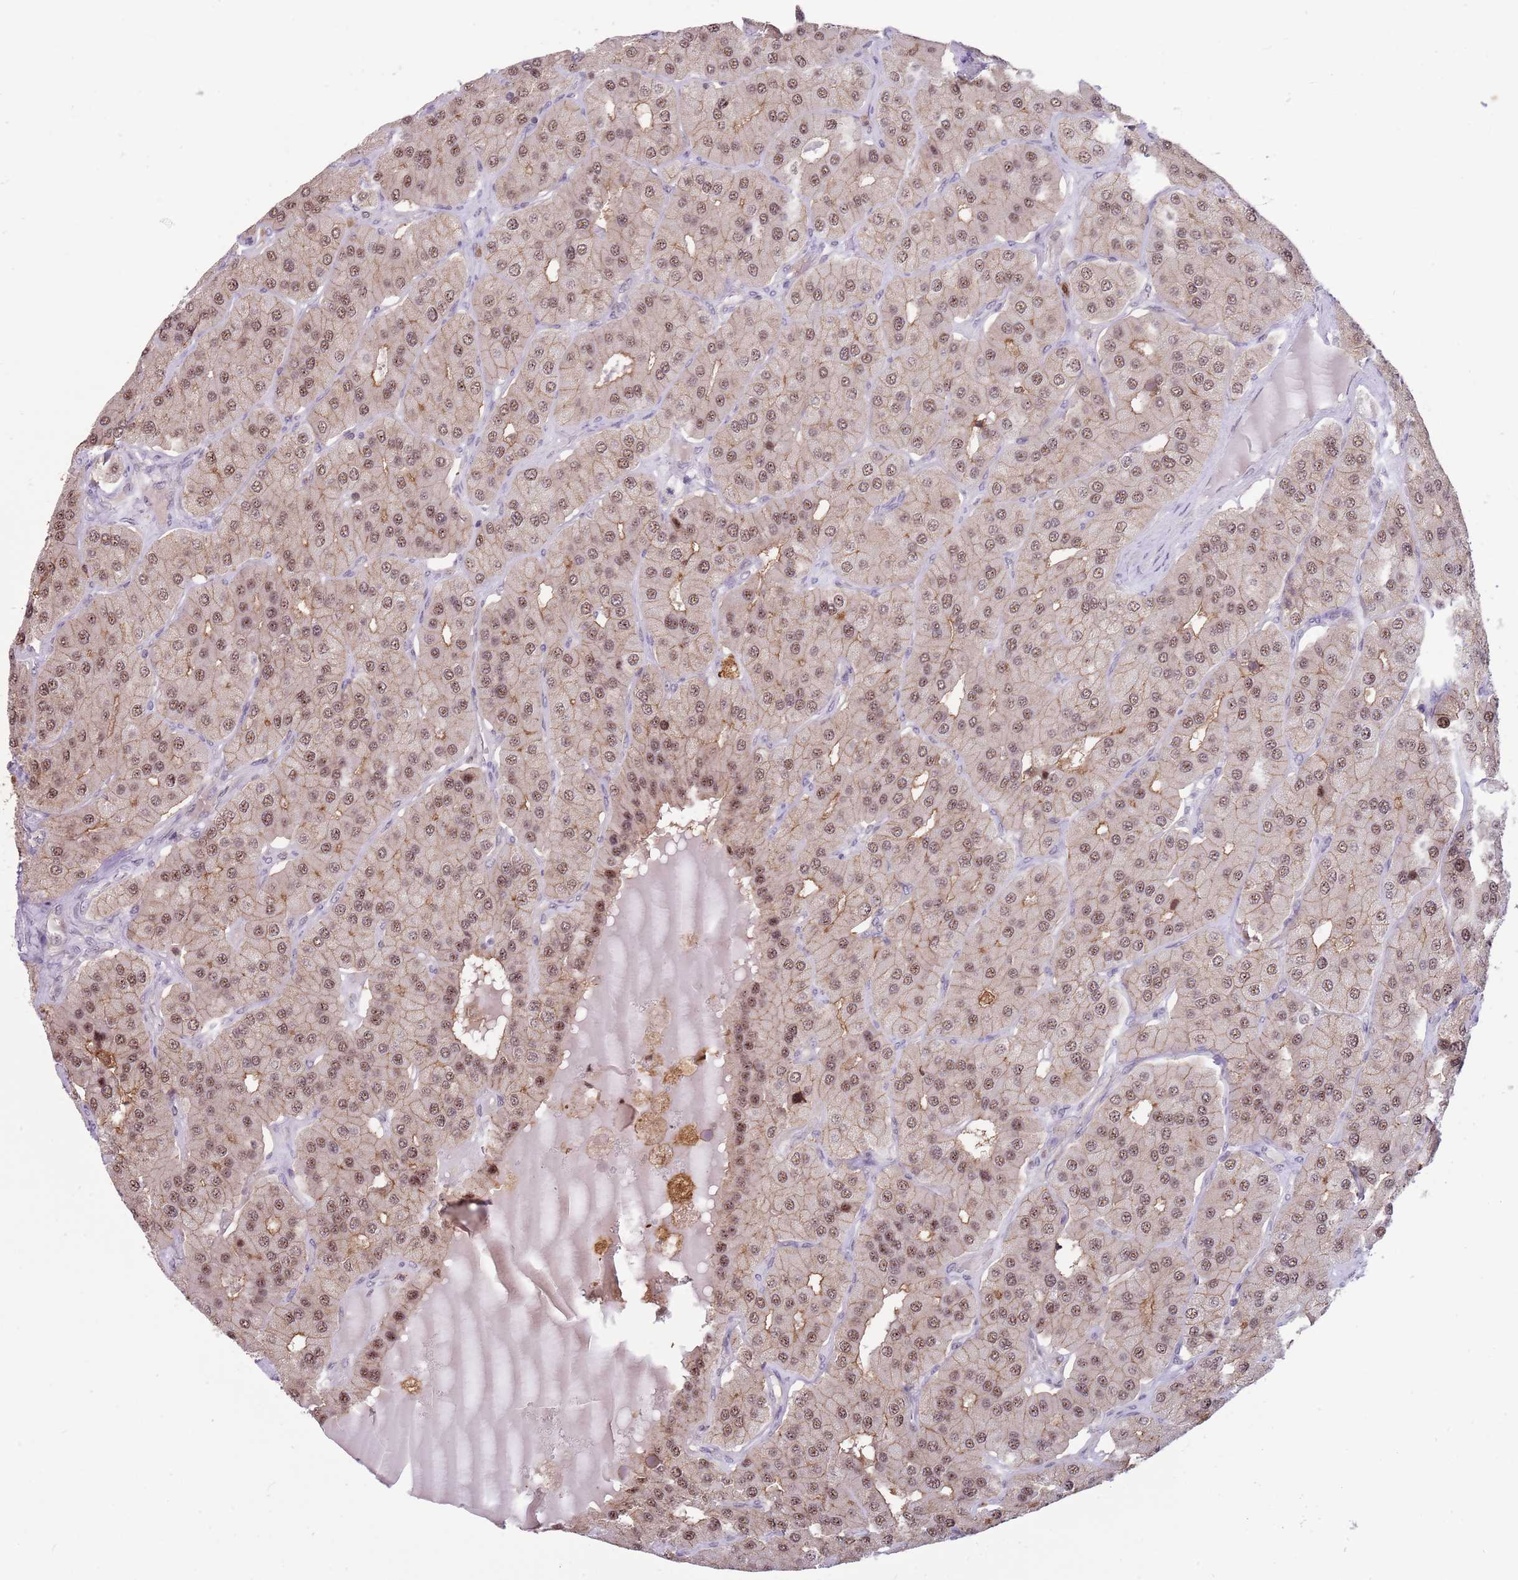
{"staining": {"intensity": "moderate", "quantity": ">75%", "location": "nuclear"}, "tissue": "parathyroid gland", "cell_type": "Glandular cells", "image_type": "normal", "snomed": [{"axis": "morphology", "description": "Normal tissue, NOS"}, {"axis": "morphology", "description": "Adenoma, NOS"}, {"axis": "topography", "description": "Parathyroid gland"}], "caption": "Protein staining of normal parathyroid gland exhibits moderate nuclear positivity in about >75% of glandular cells. (brown staining indicates protein expression, while blue staining denotes nuclei).", "gene": "CCNJL", "patient": {"sex": "female", "age": 86}}